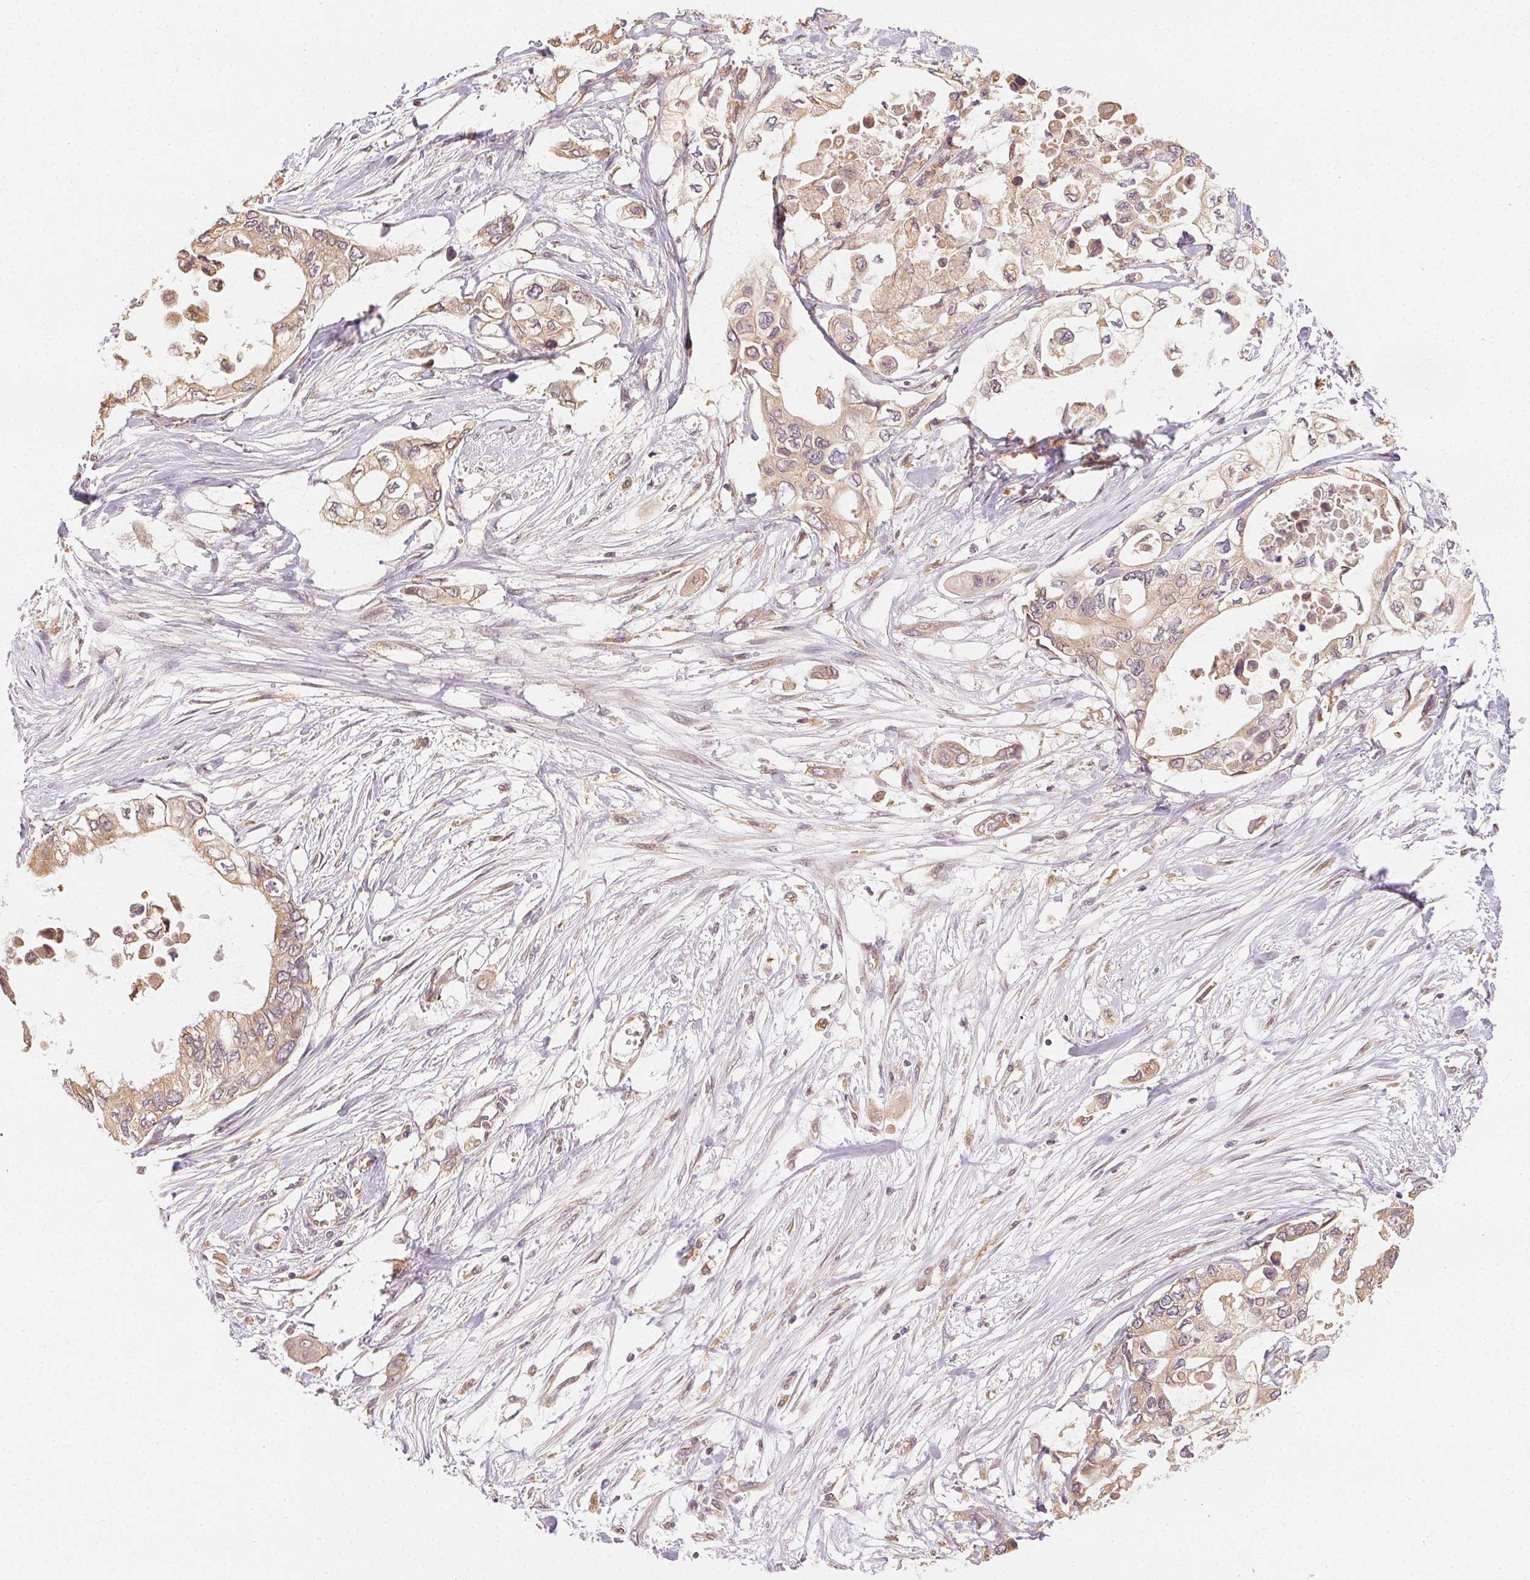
{"staining": {"intensity": "weak", "quantity": ">75%", "location": "cytoplasmic/membranous"}, "tissue": "pancreatic cancer", "cell_type": "Tumor cells", "image_type": "cancer", "snomed": [{"axis": "morphology", "description": "Adenocarcinoma, NOS"}, {"axis": "topography", "description": "Pancreas"}], "caption": "Immunohistochemistry micrograph of human pancreatic cancer stained for a protein (brown), which demonstrates low levels of weak cytoplasmic/membranous positivity in about >75% of tumor cells.", "gene": "SEZ6L2", "patient": {"sex": "female", "age": 63}}